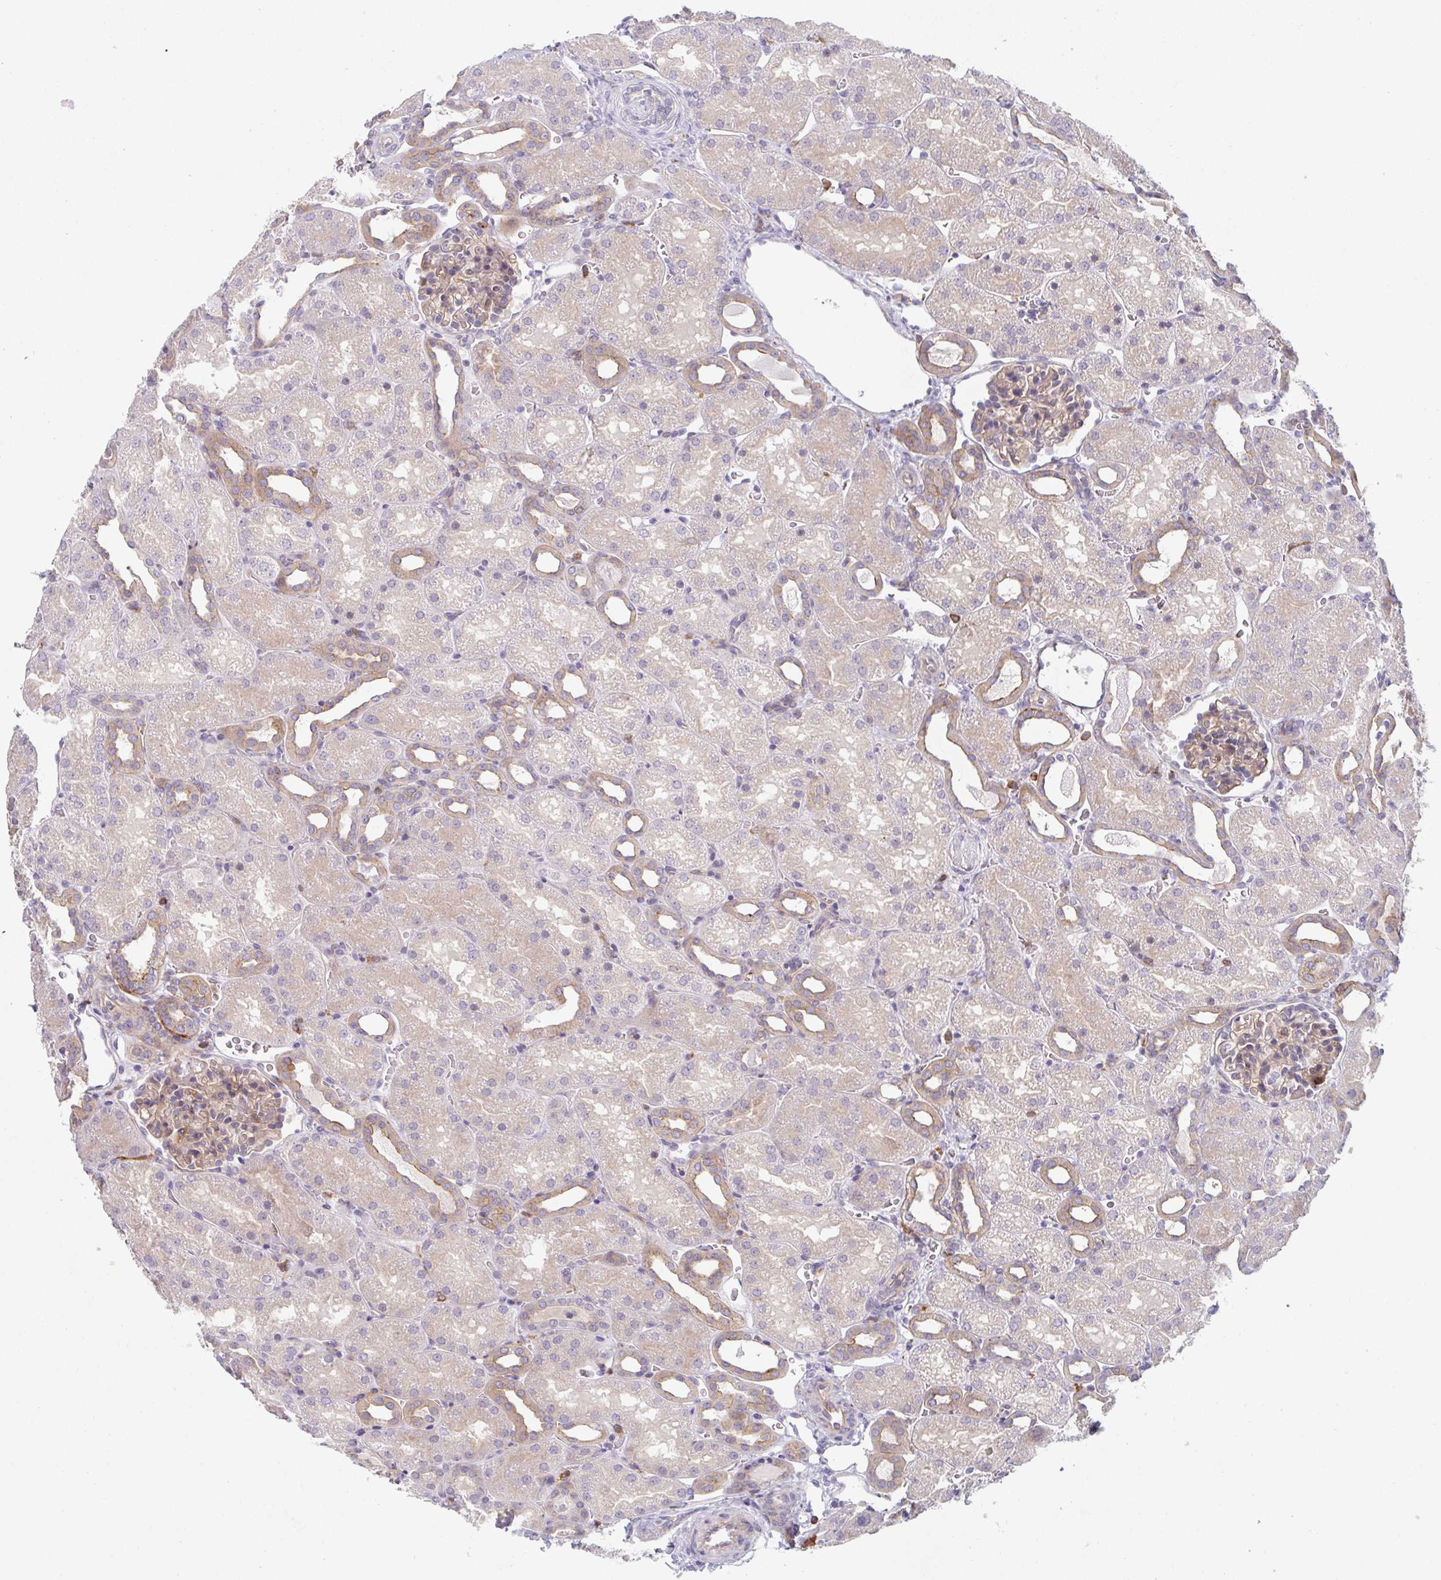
{"staining": {"intensity": "weak", "quantity": "25%-75%", "location": "cytoplasmic/membranous"}, "tissue": "kidney", "cell_type": "Cells in glomeruli", "image_type": "normal", "snomed": [{"axis": "morphology", "description": "Normal tissue, NOS"}, {"axis": "topography", "description": "Kidney"}], "caption": "Benign kidney demonstrates weak cytoplasmic/membranous expression in about 25%-75% of cells in glomeruli, visualized by immunohistochemistry. The staining was performed using DAB (3,3'-diaminobenzidine), with brown indicating positive protein expression. Nuclei are stained blue with hematoxylin.", "gene": "DISP2", "patient": {"sex": "male", "age": 2}}